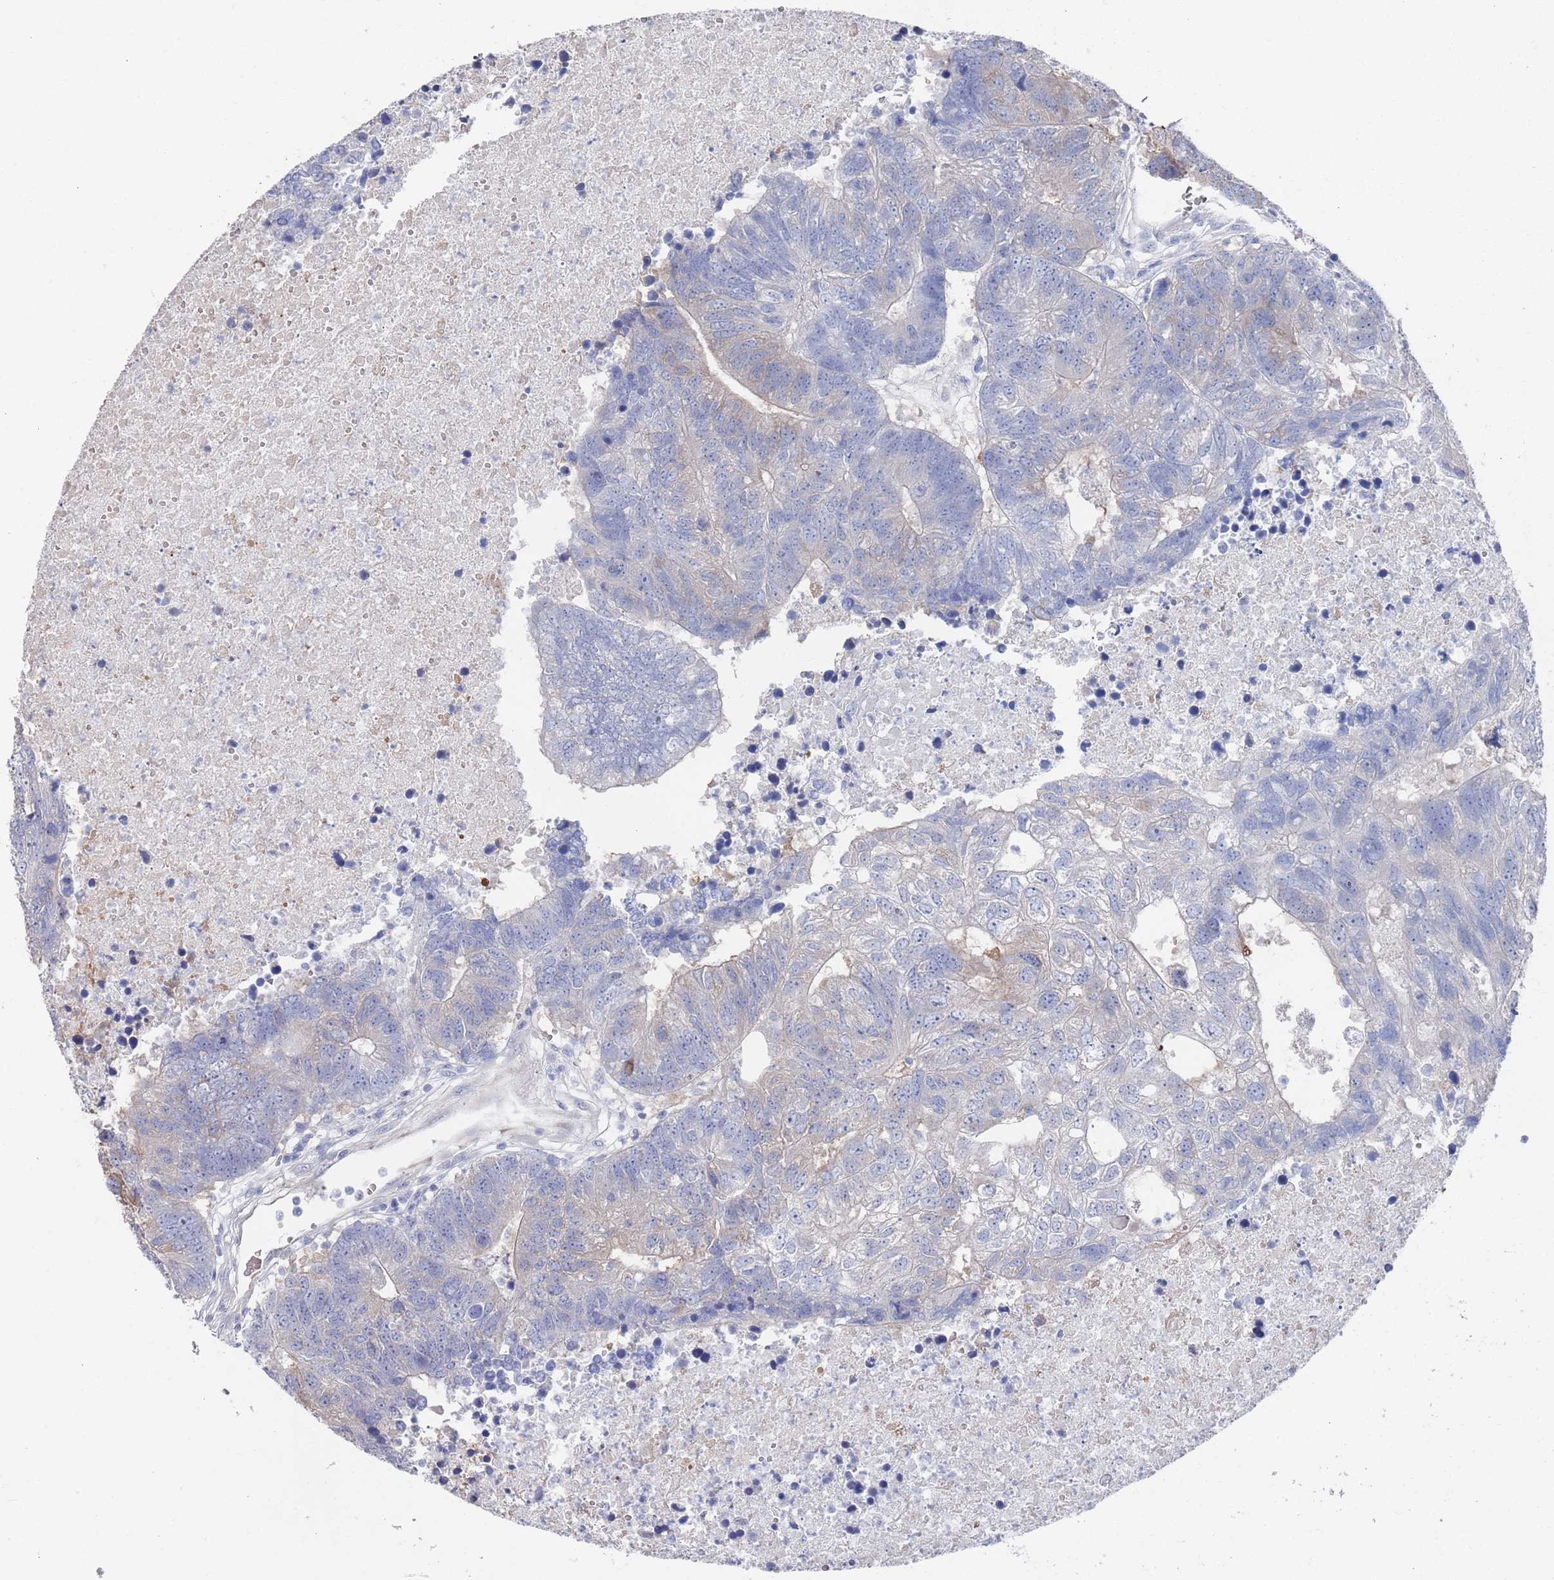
{"staining": {"intensity": "negative", "quantity": "none", "location": "none"}, "tissue": "colorectal cancer", "cell_type": "Tumor cells", "image_type": "cancer", "snomed": [{"axis": "morphology", "description": "Adenocarcinoma, NOS"}, {"axis": "topography", "description": "Colon"}], "caption": "This is an immunohistochemistry (IHC) photomicrograph of colorectal cancer. There is no staining in tumor cells.", "gene": "TMCO3", "patient": {"sex": "female", "age": 48}}